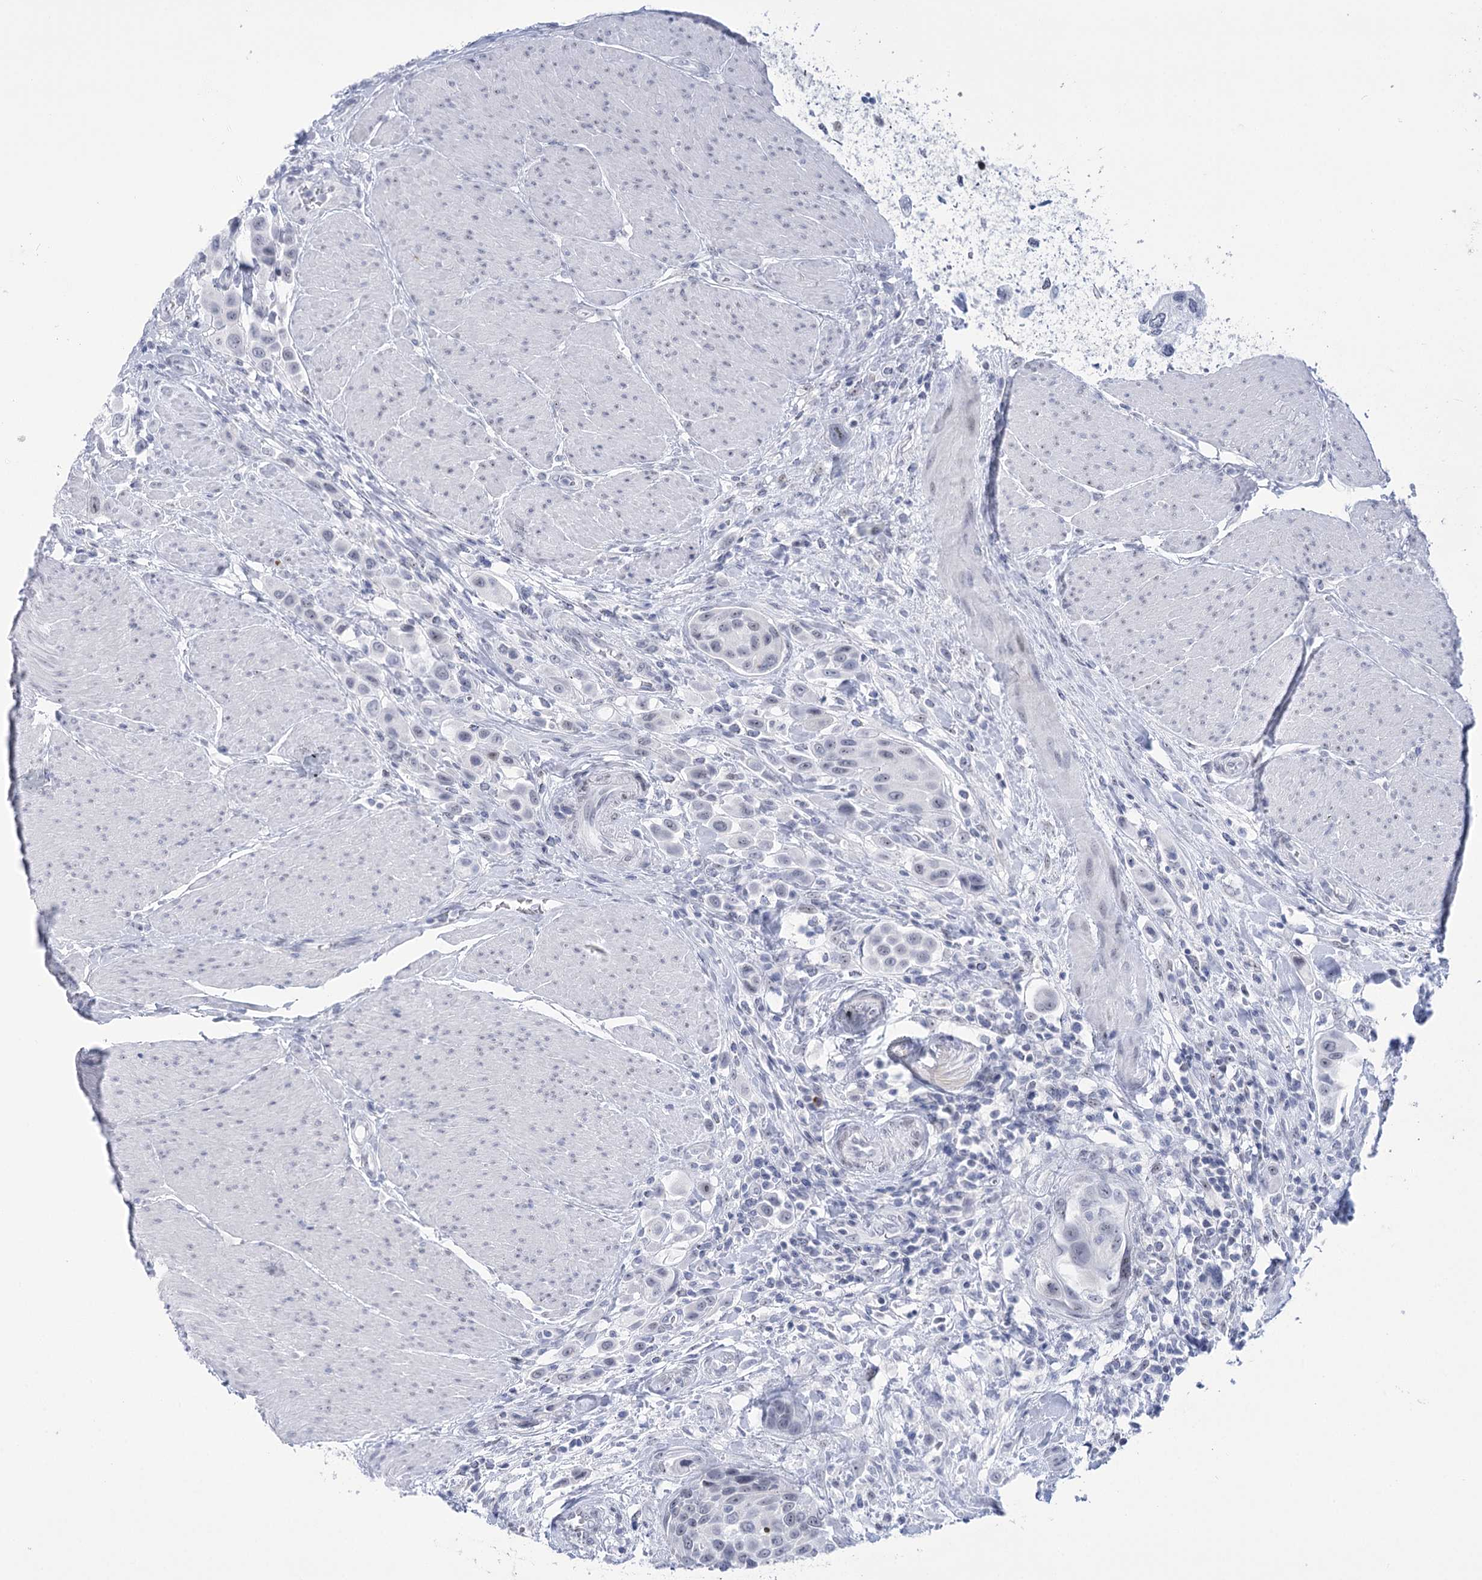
{"staining": {"intensity": "negative", "quantity": "none", "location": "none"}, "tissue": "urothelial cancer", "cell_type": "Tumor cells", "image_type": "cancer", "snomed": [{"axis": "morphology", "description": "Urothelial carcinoma, High grade"}, {"axis": "topography", "description": "Urinary bladder"}], "caption": "The histopathology image exhibits no significant expression in tumor cells of urothelial cancer.", "gene": "HORMAD1", "patient": {"sex": "male", "age": 50}}